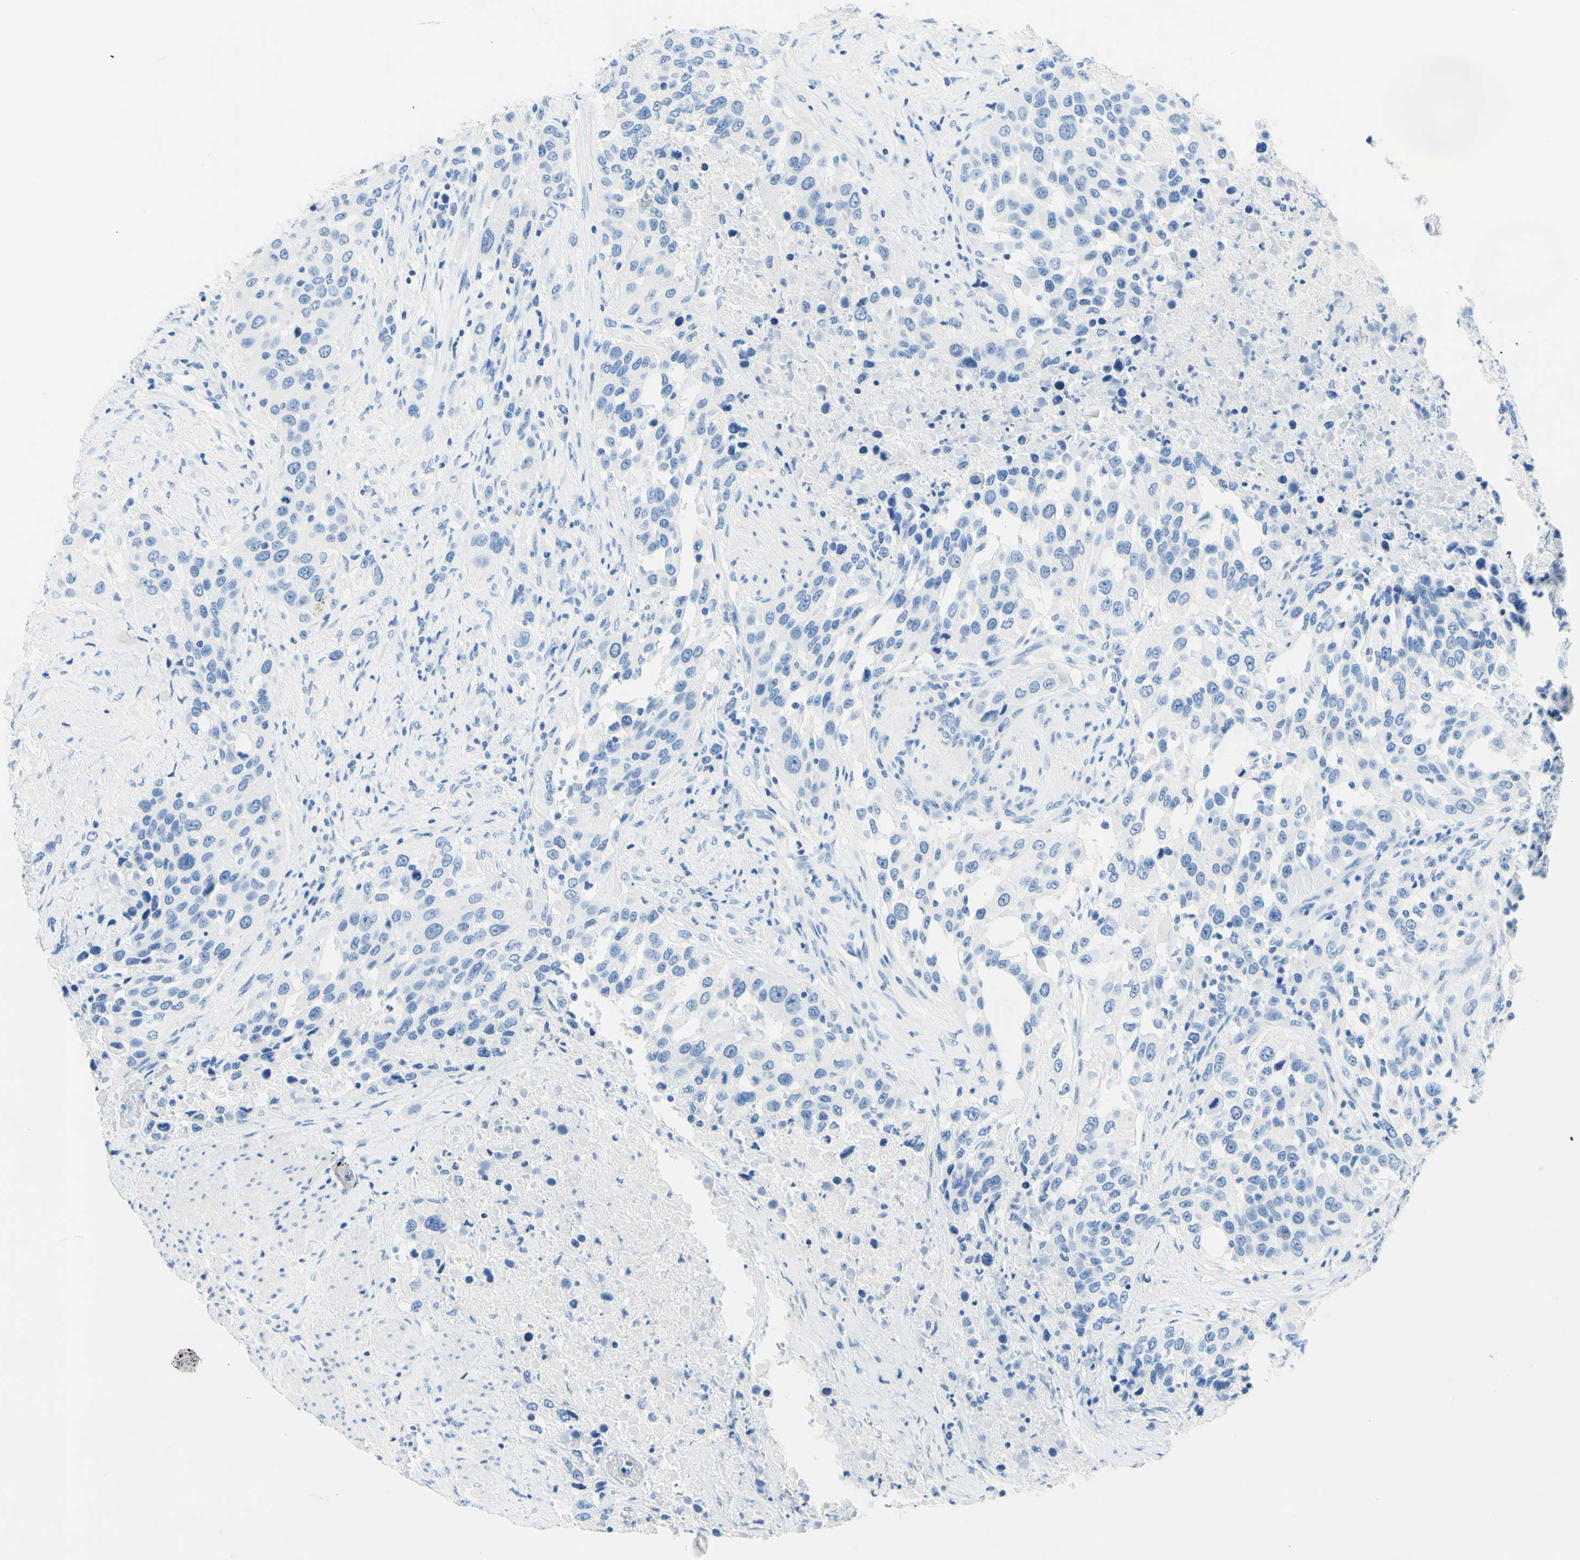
{"staining": {"intensity": "negative", "quantity": "none", "location": "none"}, "tissue": "urothelial cancer", "cell_type": "Tumor cells", "image_type": "cancer", "snomed": [{"axis": "morphology", "description": "Urothelial carcinoma, High grade"}, {"axis": "topography", "description": "Urinary bladder"}], "caption": "IHC image of human urothelial carcinoma (high-grade) stained for a protein (brown), which shows no positivity in tumor cells. The staining was performed using DAB to visualize the protein expression in brown, while the nuclei were stained in blue with hematoxylin (Magnification: 20x).", "gene": "MYH2", "patient": {"sex": "female", "age": 80}}